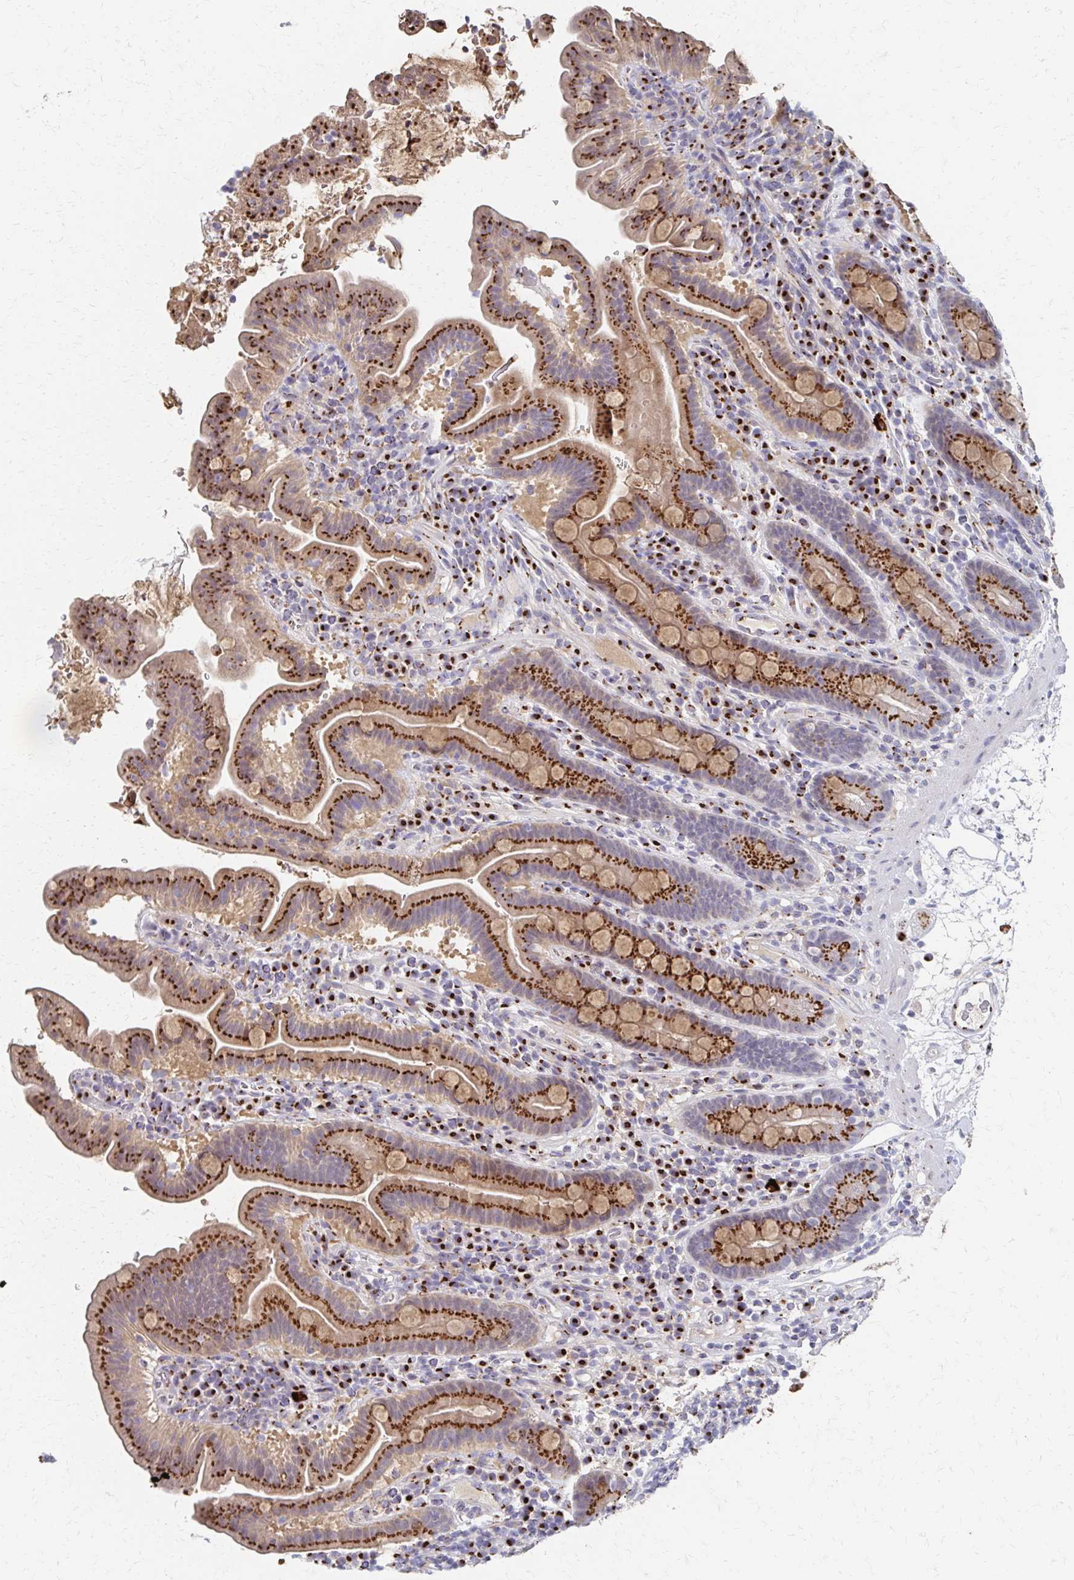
{"staining": {"intensity": "strong", "quantity": ">75%", "location": "cytoplasmic/membranous"}, "tissue": "small intestine", "cell_type": "Glandular cells", "image_type": "normal", "snomed": [{"axis": "morphology", "description": "Normal tissue, NOS"}, {"axis": "topography", "description": "Small intestine"}], "caption": "The histopathology image shows staining of benign small intestine, revealing strong cytoplasmic/membranous protein staining (brown color) within glandular cells.", "gene": "ENSG00000254692", "patient": {"sex": "male", "age": 26}}